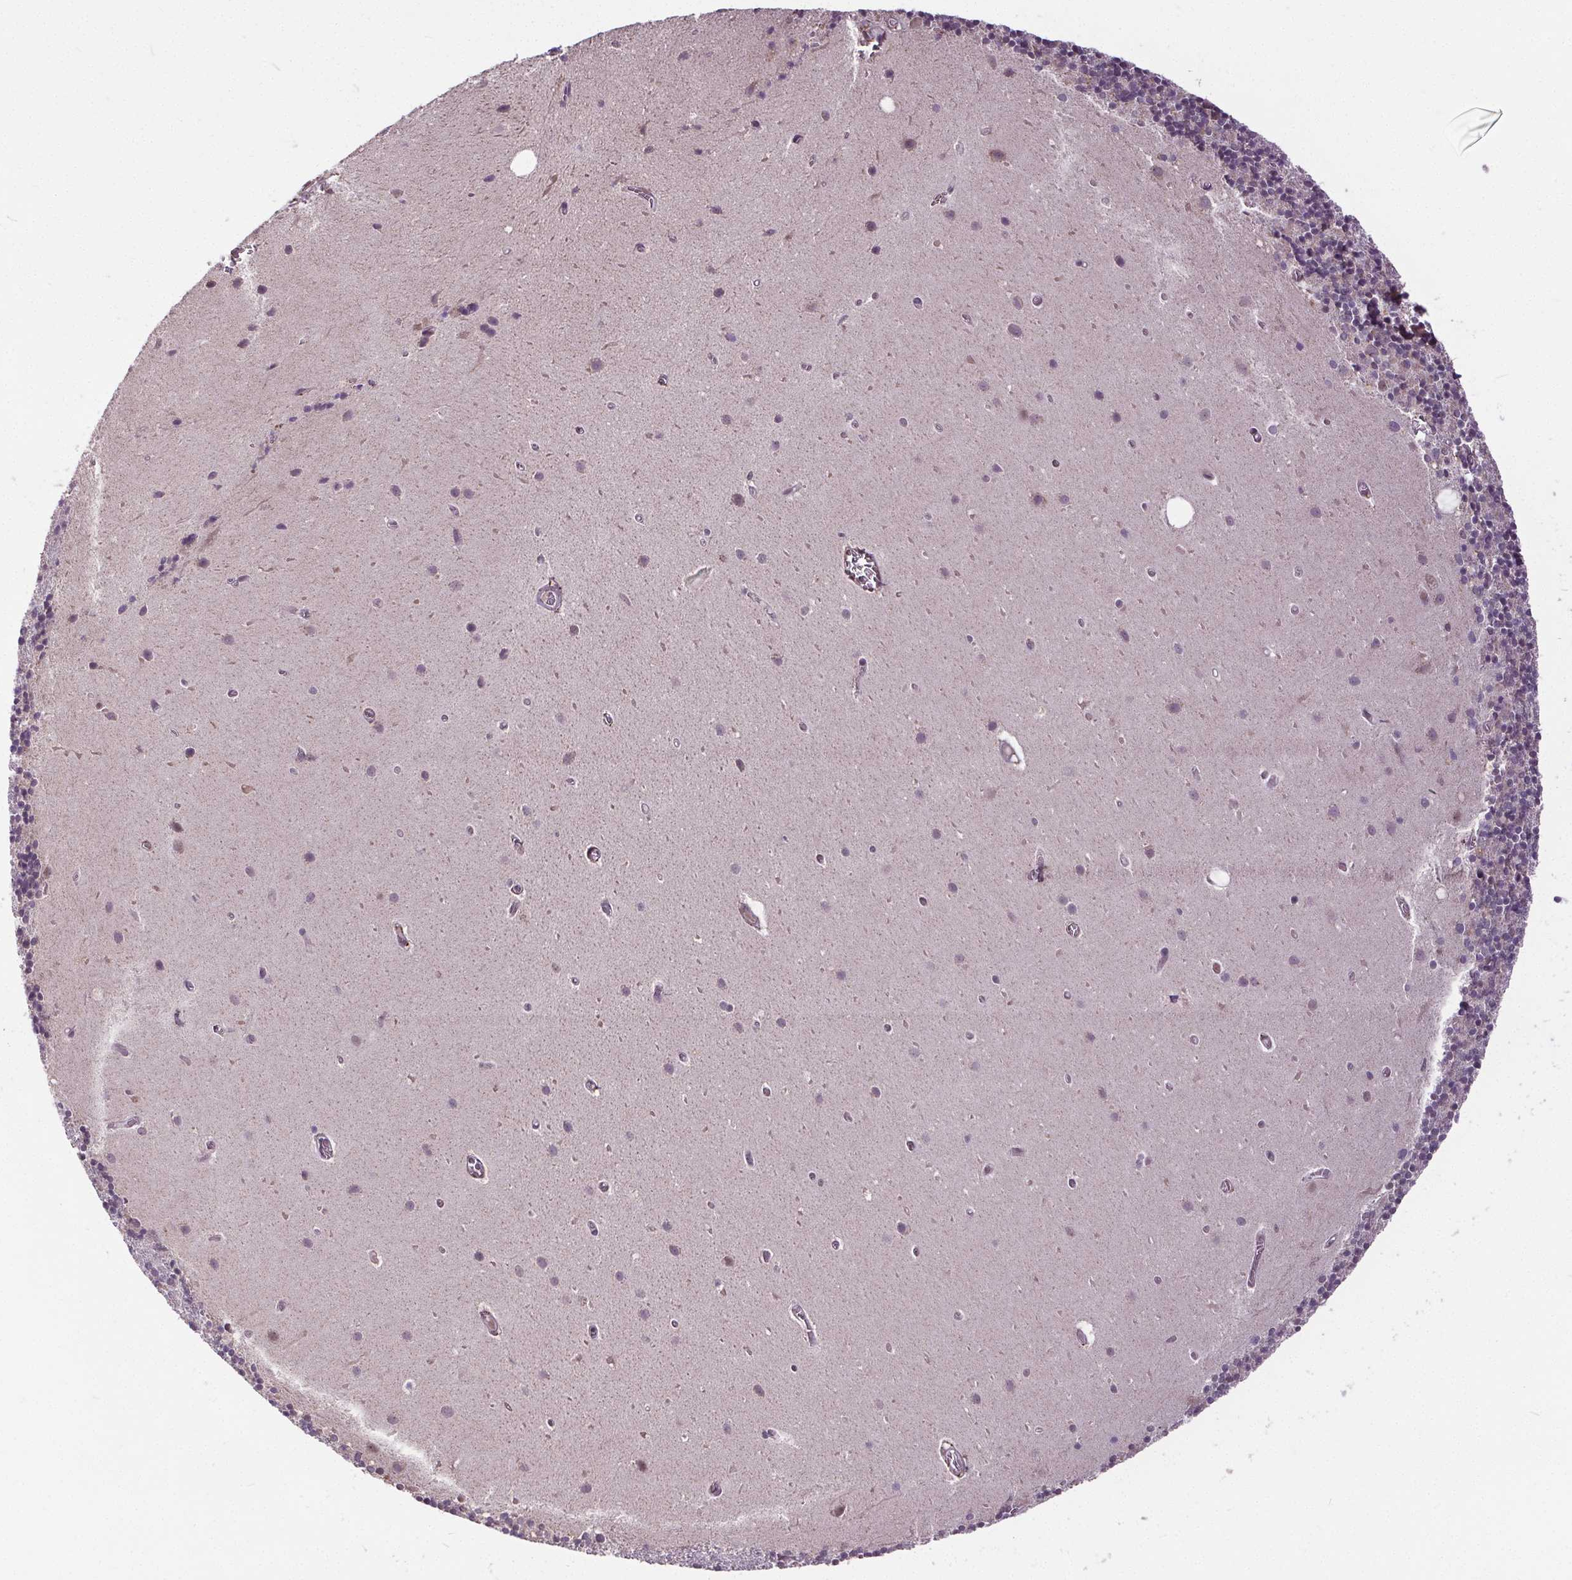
{"staining": {"intensity": "negative", "quantity": "none", "location": "none"}, "tissue": "cerebellum", "cell_type": "Cells in granular layer", "image_type": "normal", "snomed": [{"axis": "morphology", "description": "Normal tissue, NOS"}, {"axis": "topography", "description": "Cerebellum"}], "caption": "Immunohistochemical staining of benign human cerebellum reveals no significant positivity in cells in granular layer.", "gene": "KIAA0232", "patient": {"sex": "male", "age": 70}}